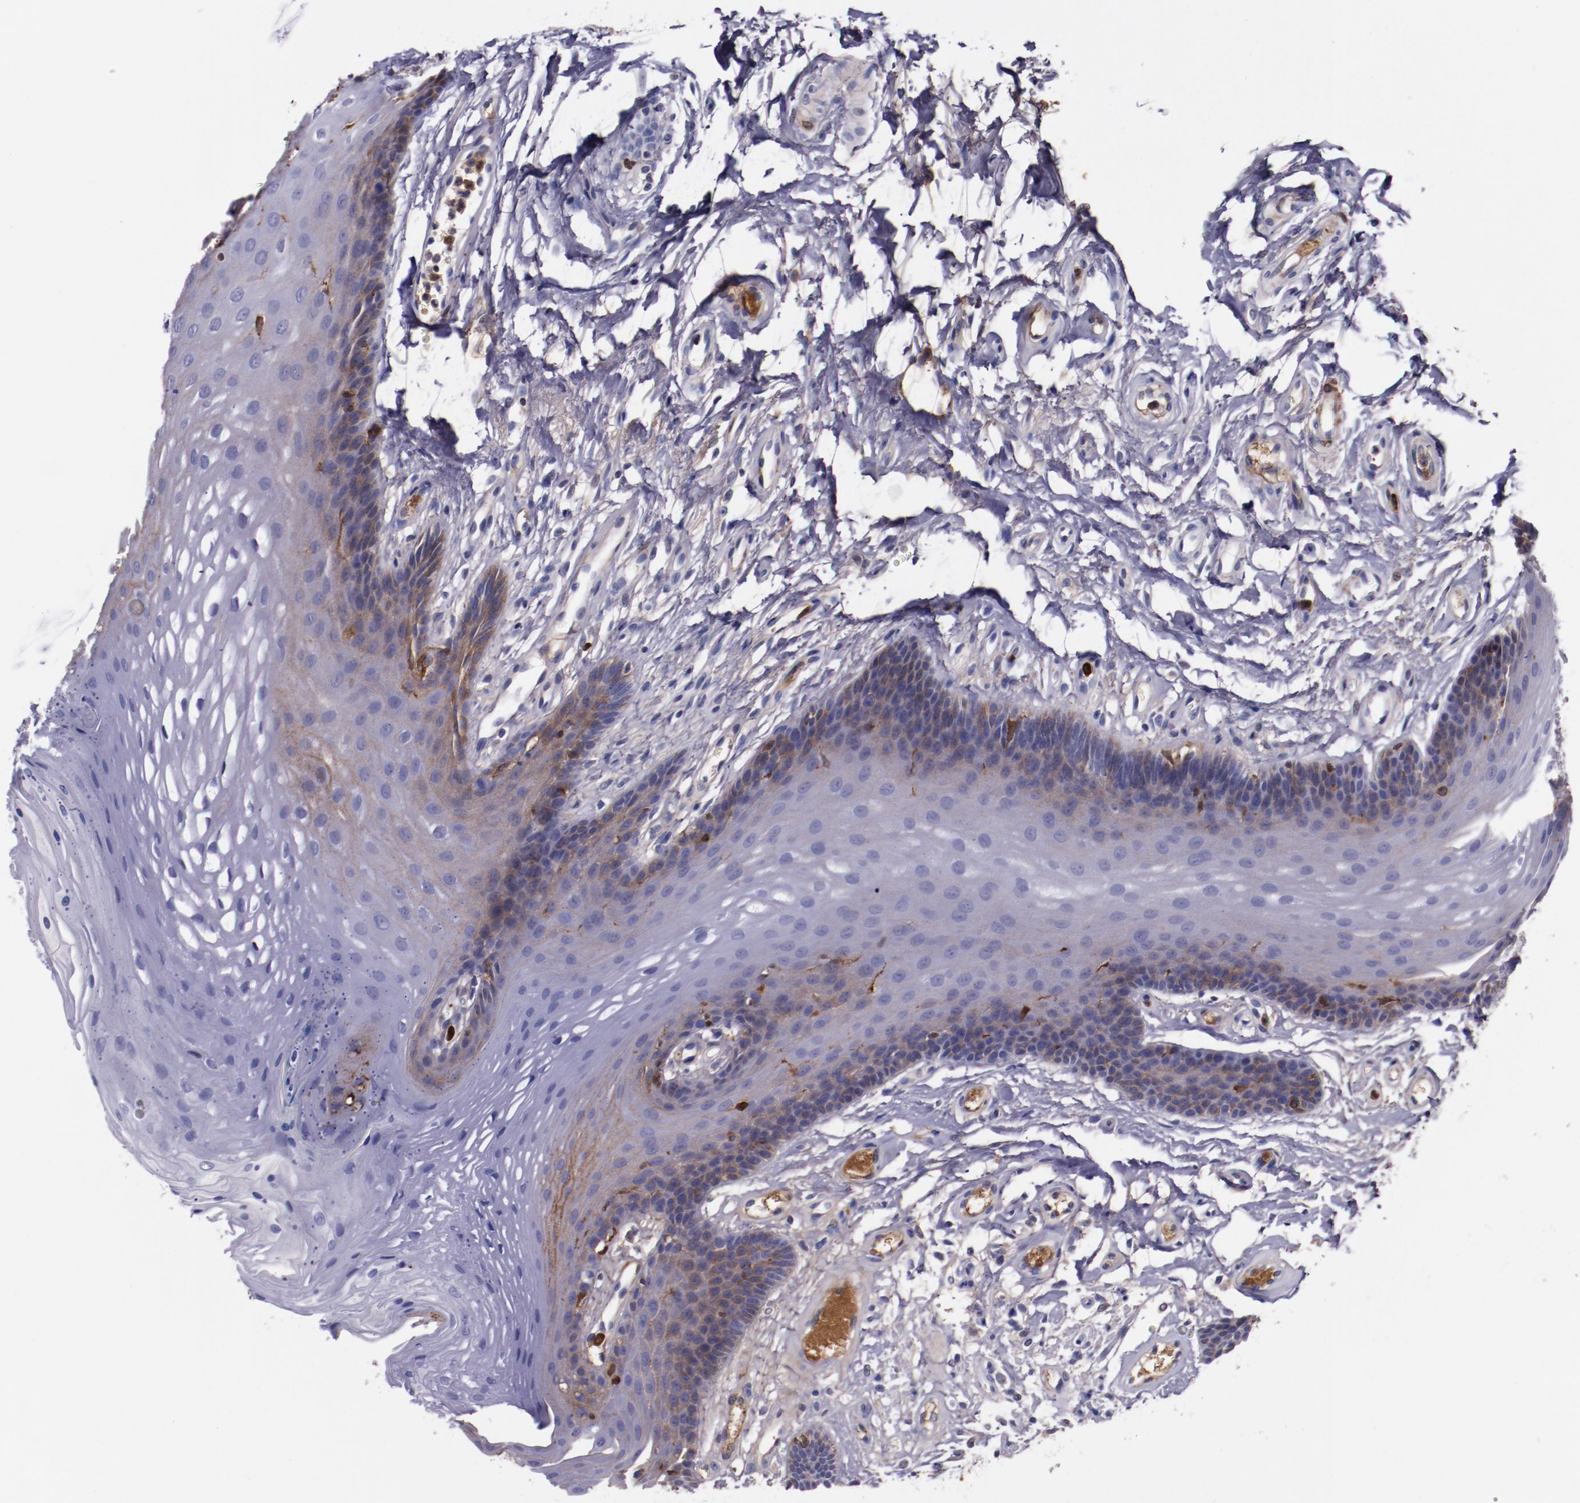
{"staining": {"intensity": "moderate", "quantity": "25%-75%", "location": "cytoplasmic/membranous"}, "tissue": "oral mucosa", "cell_type": "Squamous epithelial cells", "image_type": "normal", "snomed": [{"axis": "morphology", "description": "Normal tissue, NOS"}, {"axis": "topography", "description": "Oral tissue"}], "caption": "Approximately 25%-75% of squamous epithelial cells in normal human oral mucosa display moderate cytoplasmic/membranous protein staining as visualized by brown immunohistochemical staining.", "gene": "APOH", "patient": {"sex": "male", "age": 62}}